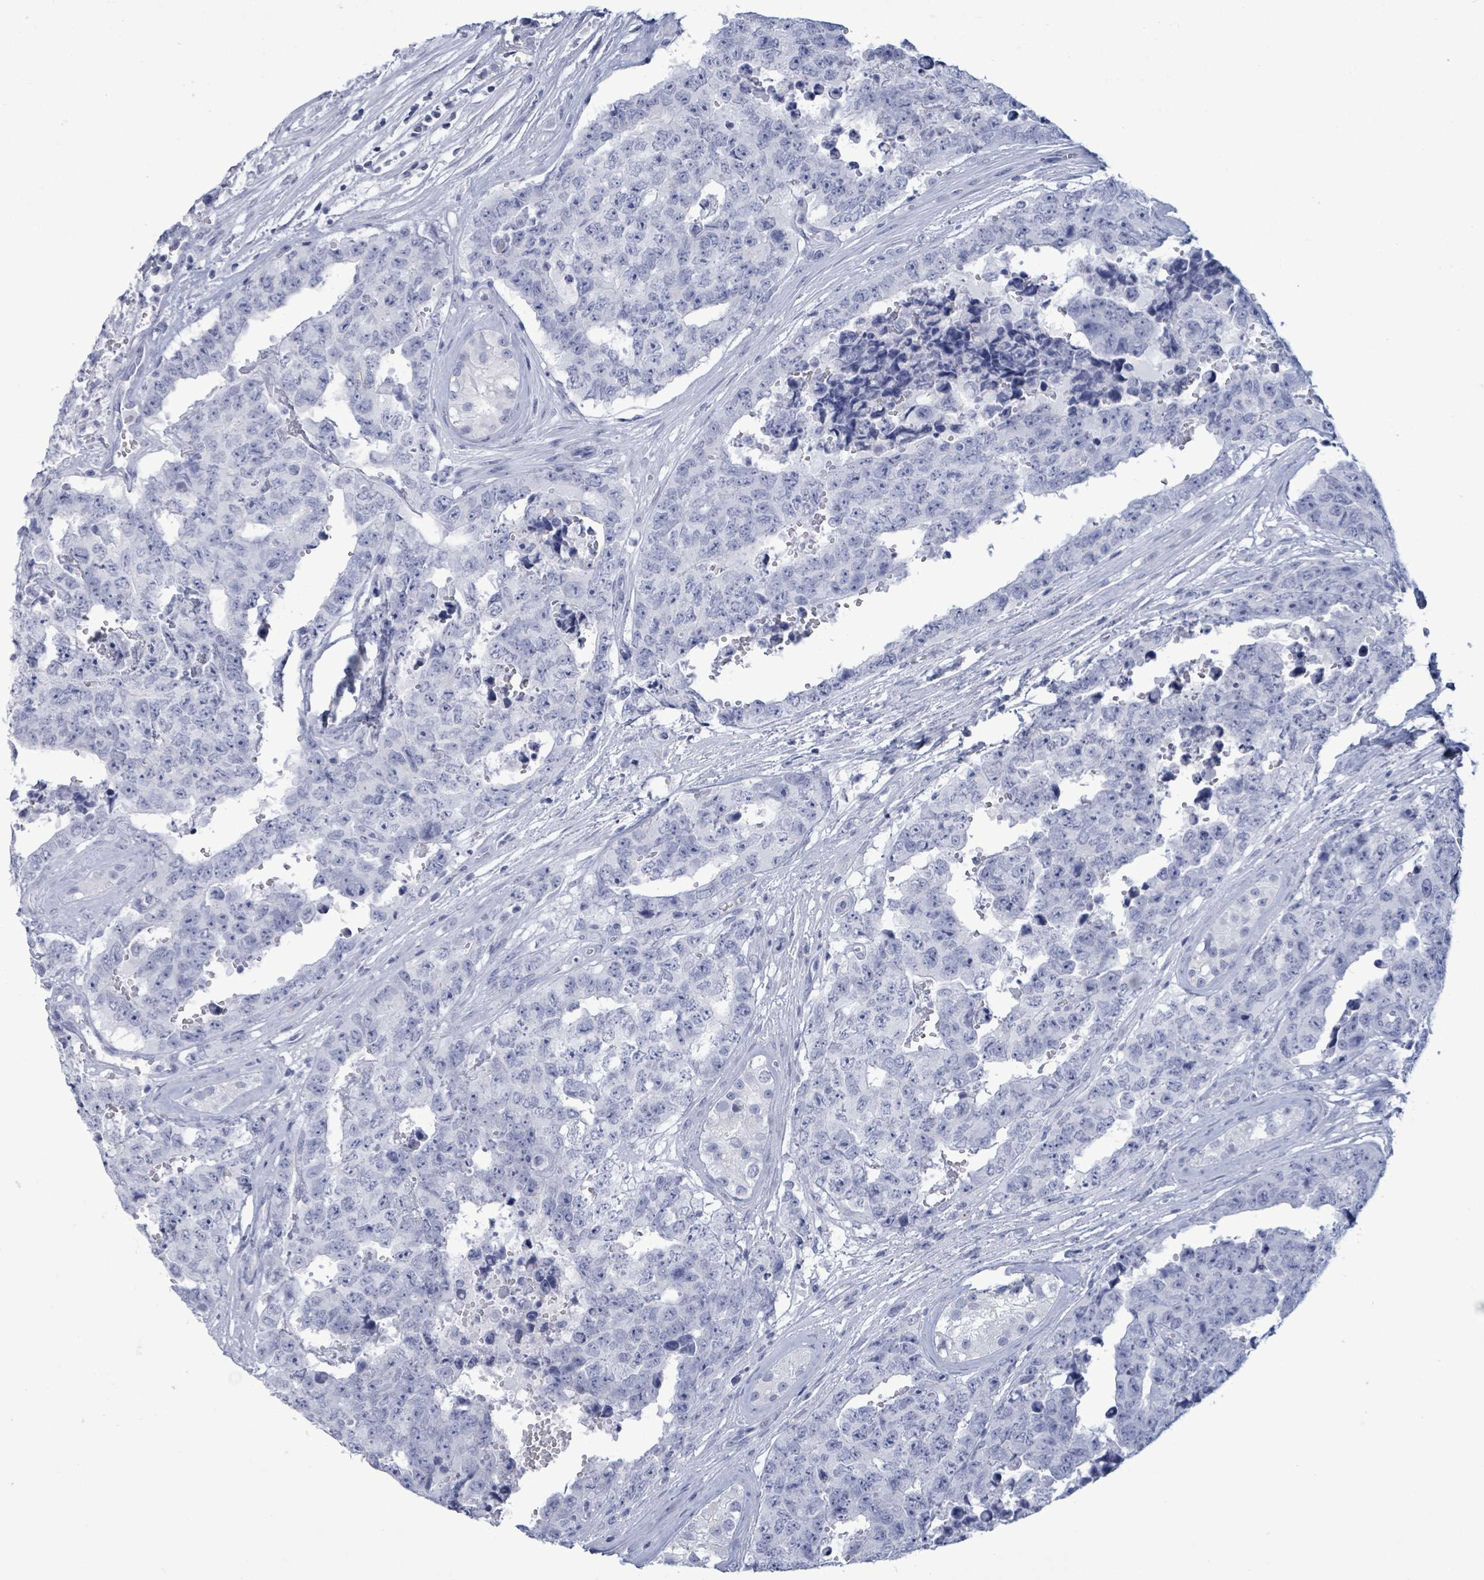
{"staining": {"intensity": "negative", "quantity": "none", "location": "none"}, "tissue": "testis cancer", "cell_type": "Tumor cells", "image_type": "cancer", "snomed": [{"axis": "morphology", "description": "Normal tissue, NOS"}, {"axis": "morphology", "description": "Carcinoma, Embryonal, NOS"}, {"axis": "topography", "description": "Testis"}, {"axis": "topography", "description": "Epididymis"}], "caption": "This is a histopathology image of immunohistochemistry staining of testis cancer (embryonal carcinoma), which shows no positivity in tumor cells.", "gene": "NKX2-1", "patient": {"sex": "male", "age": 25}}